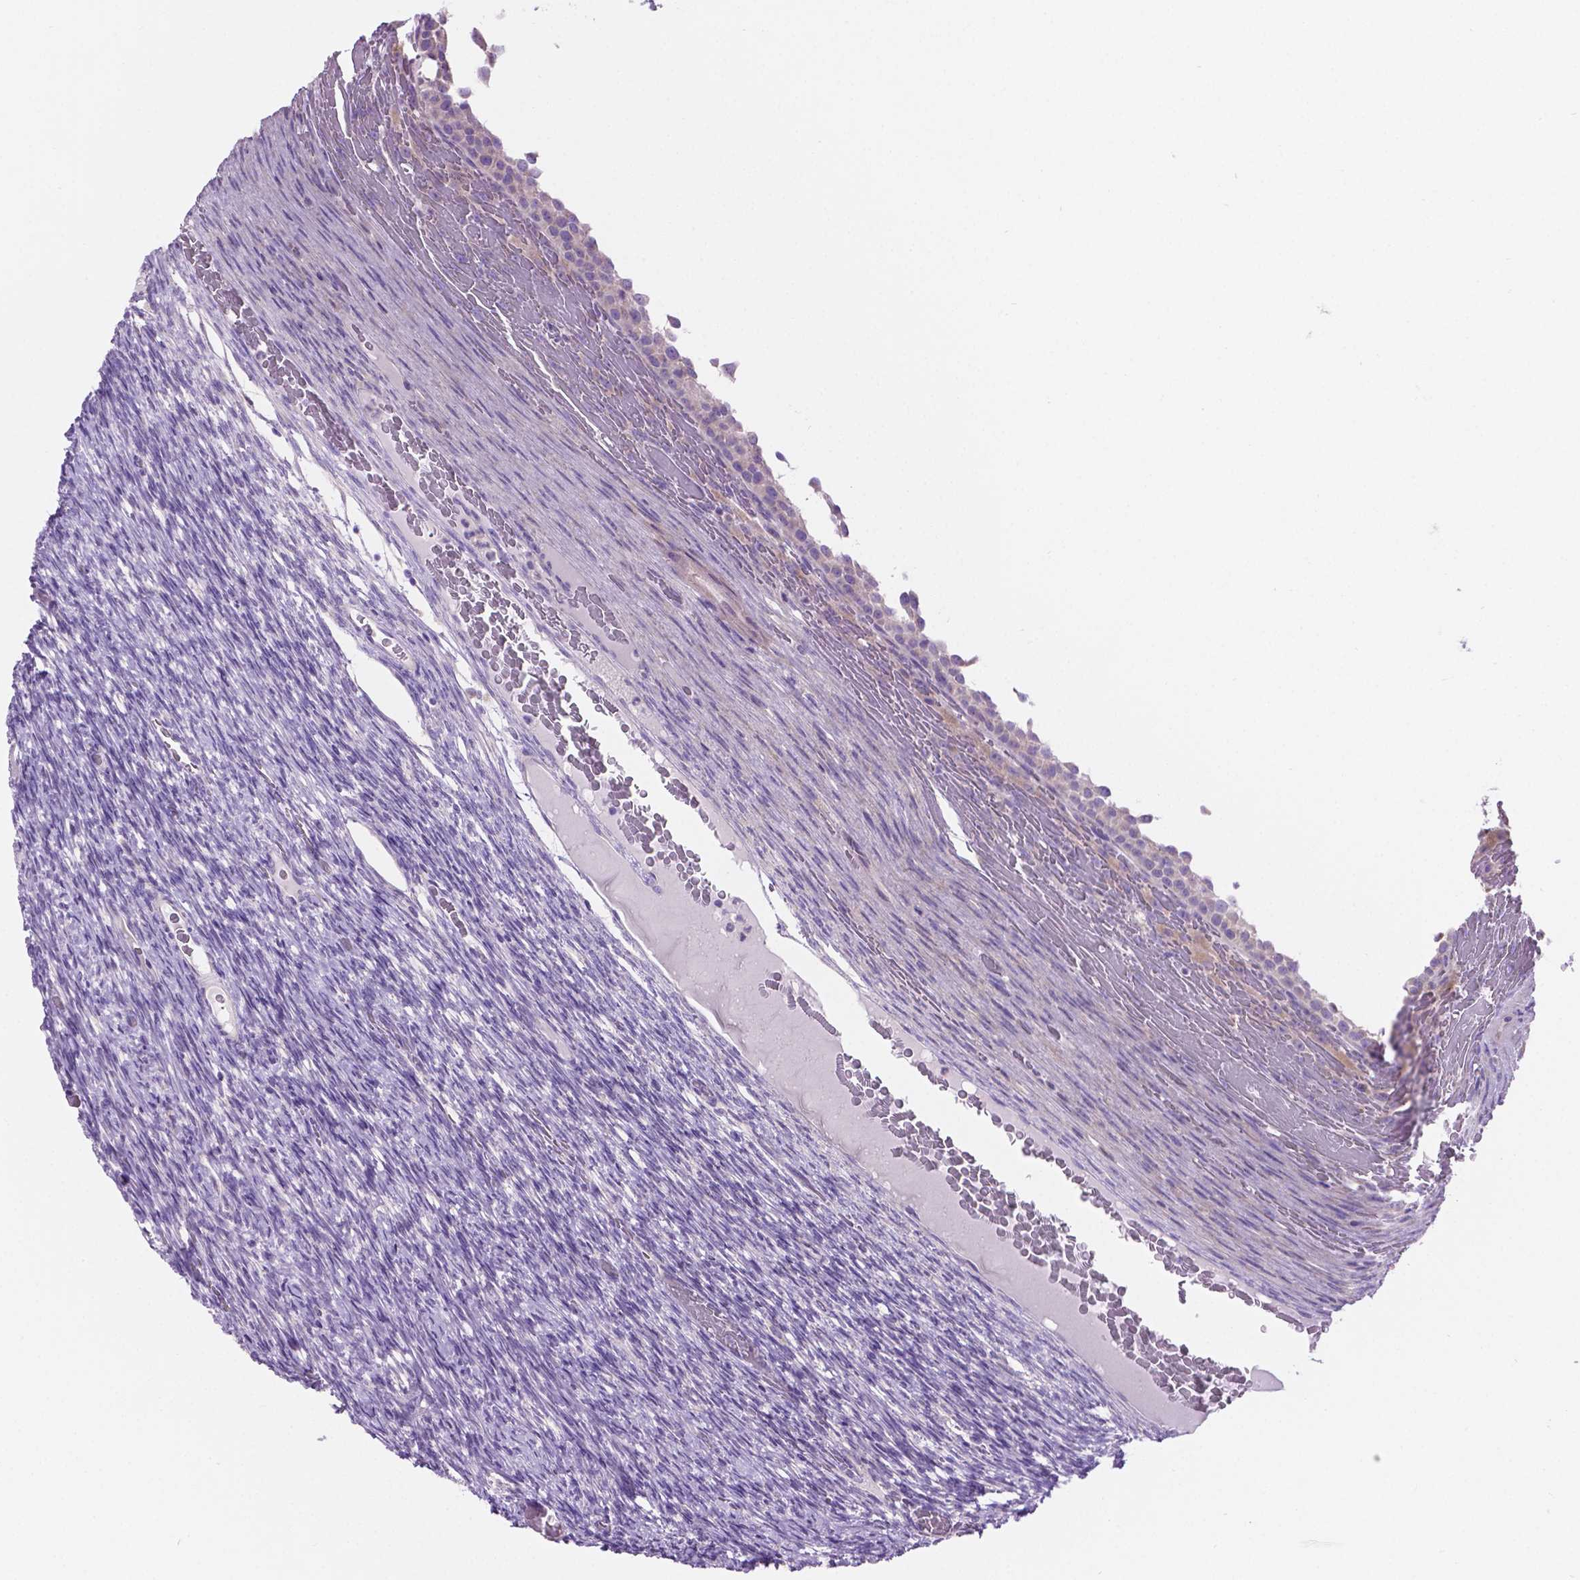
{"staining": {"intensity": "negative", "quantity": "none", "location": "none"}, "tissue": "ovary", "cell_type": "Follicle cells", "image_type": "normal", "snomed": [{"axis": "morphology", "description": "Normal tissue, NOS"}, {"axis": "topography", "description": "Ovary"}], "caption": "Image shows no protein positivity in follicle cells of unremarkable ovary.", "gene": "CDH7", "patient": {"sex": "female", "age": 34}}